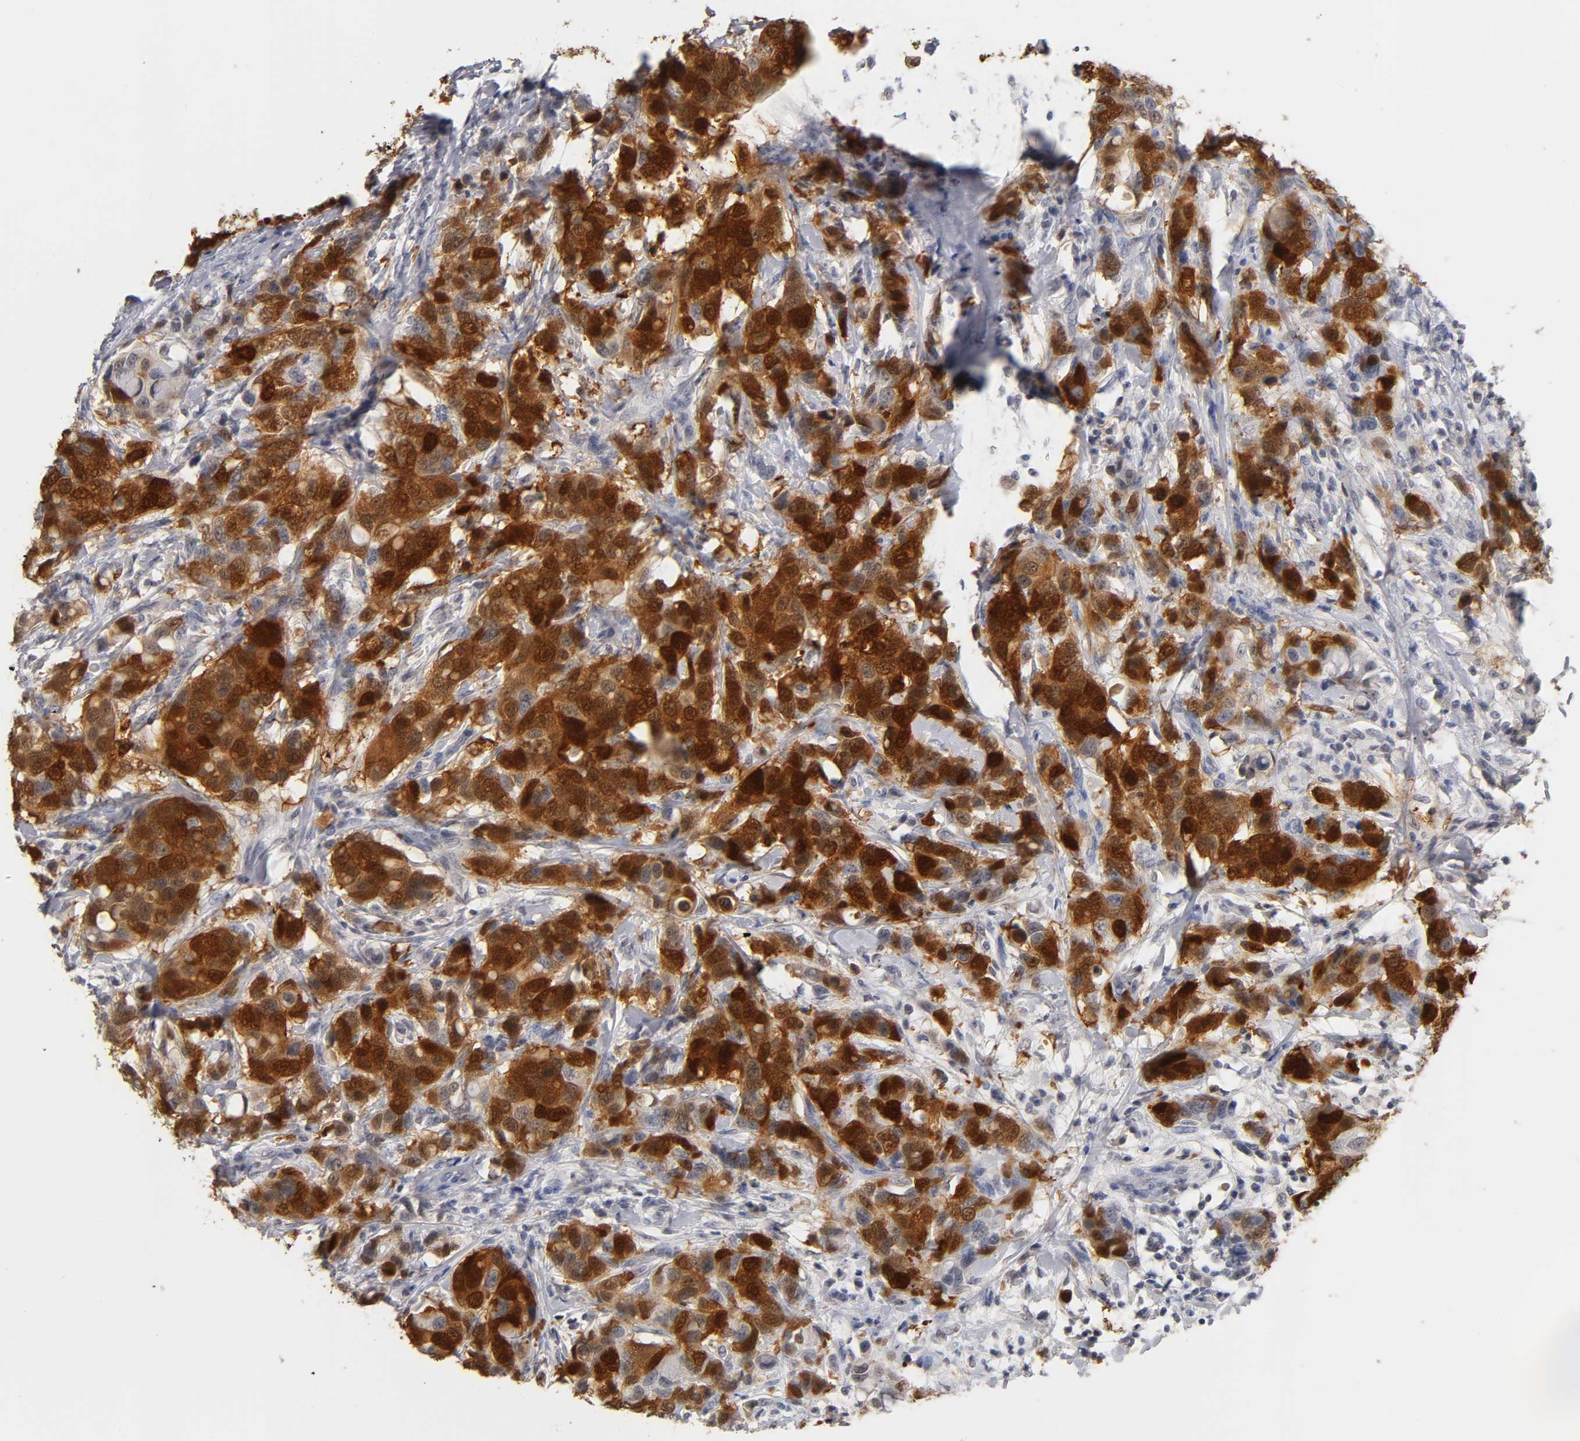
{"staining": {"intensity": "strong", "quantity": ">75%", "location": "cytoplasmic/membranous,nuclear"}, "tissue": "breast cancer", "cell_type": "Tumor cells", "image_type": "cancer", "snomed": [{"axis": "morphology", "description": "Duct carcinoma"}, {"axis": "topography", "description": "Breast"}], "caption": "Protein analysis of breast invasive ductal carcinoma tissue shows strong cytoplasmic/membranous and nuclear positivity in about >75% of tumor cells.", "gene": "CRABP2", "patient": {"sex": "female", "age": 27}}